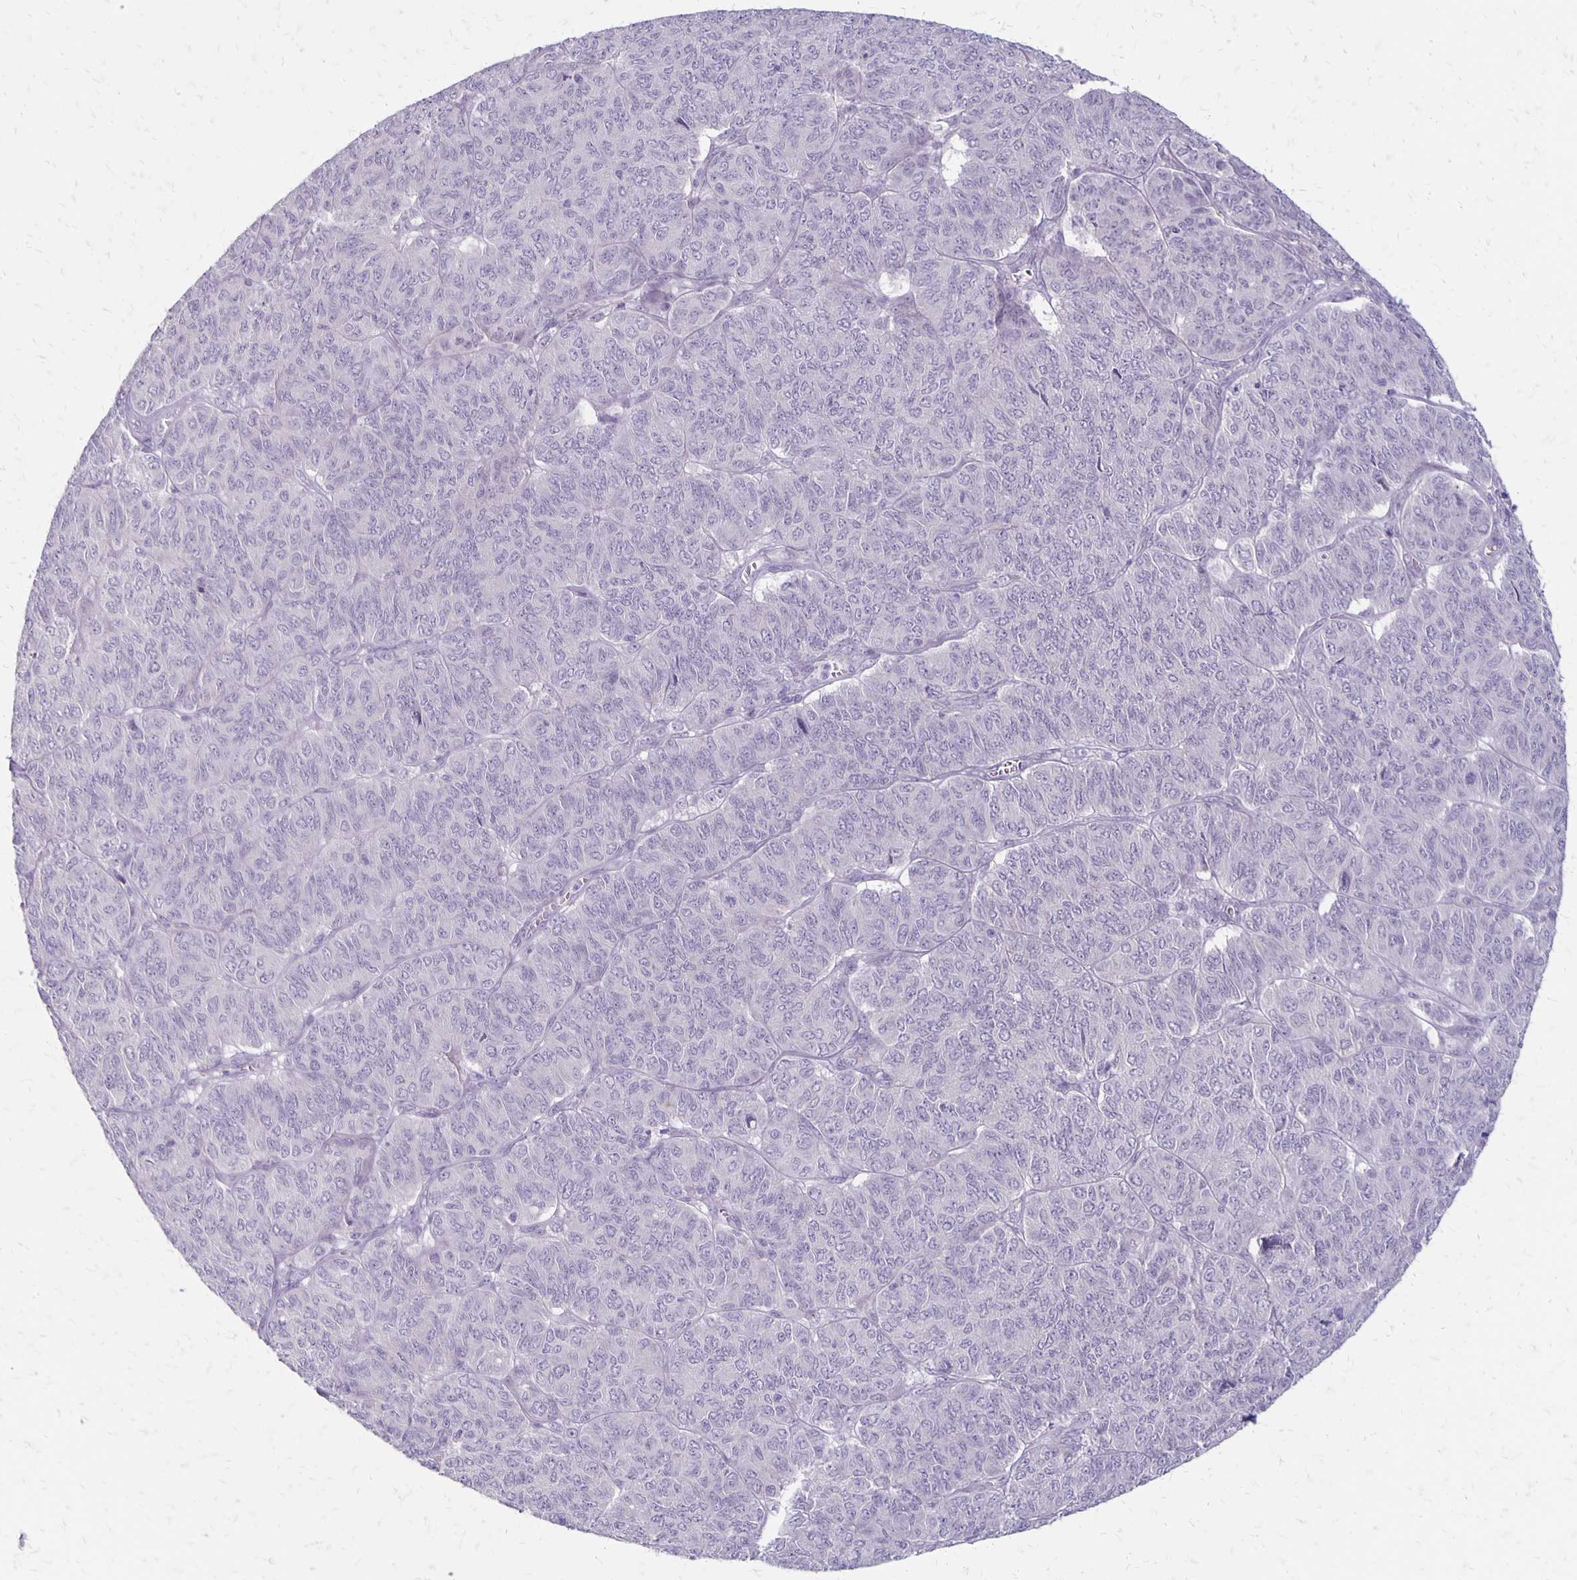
{"staining": {"intensity": "negative", "quantity": "none", "location": "none"}, "tissue": "ovarian cancer", "cell_type": "Tumor cells", "image_type": "cancer", "snomed": [{"axis": "morphology", "description": "Carcinoma, endometroid"}, {"axis": "topography", "description": "Ovary"}], "caption": "DAB (3,3'-diaminobenzidine) immunohistochemical staining of human endometroid carcinoma (ovarian) reveals no significant expression in tumor cells.", "gene": "HOMER1", "patient": {"sex": "female", "age": 80}}